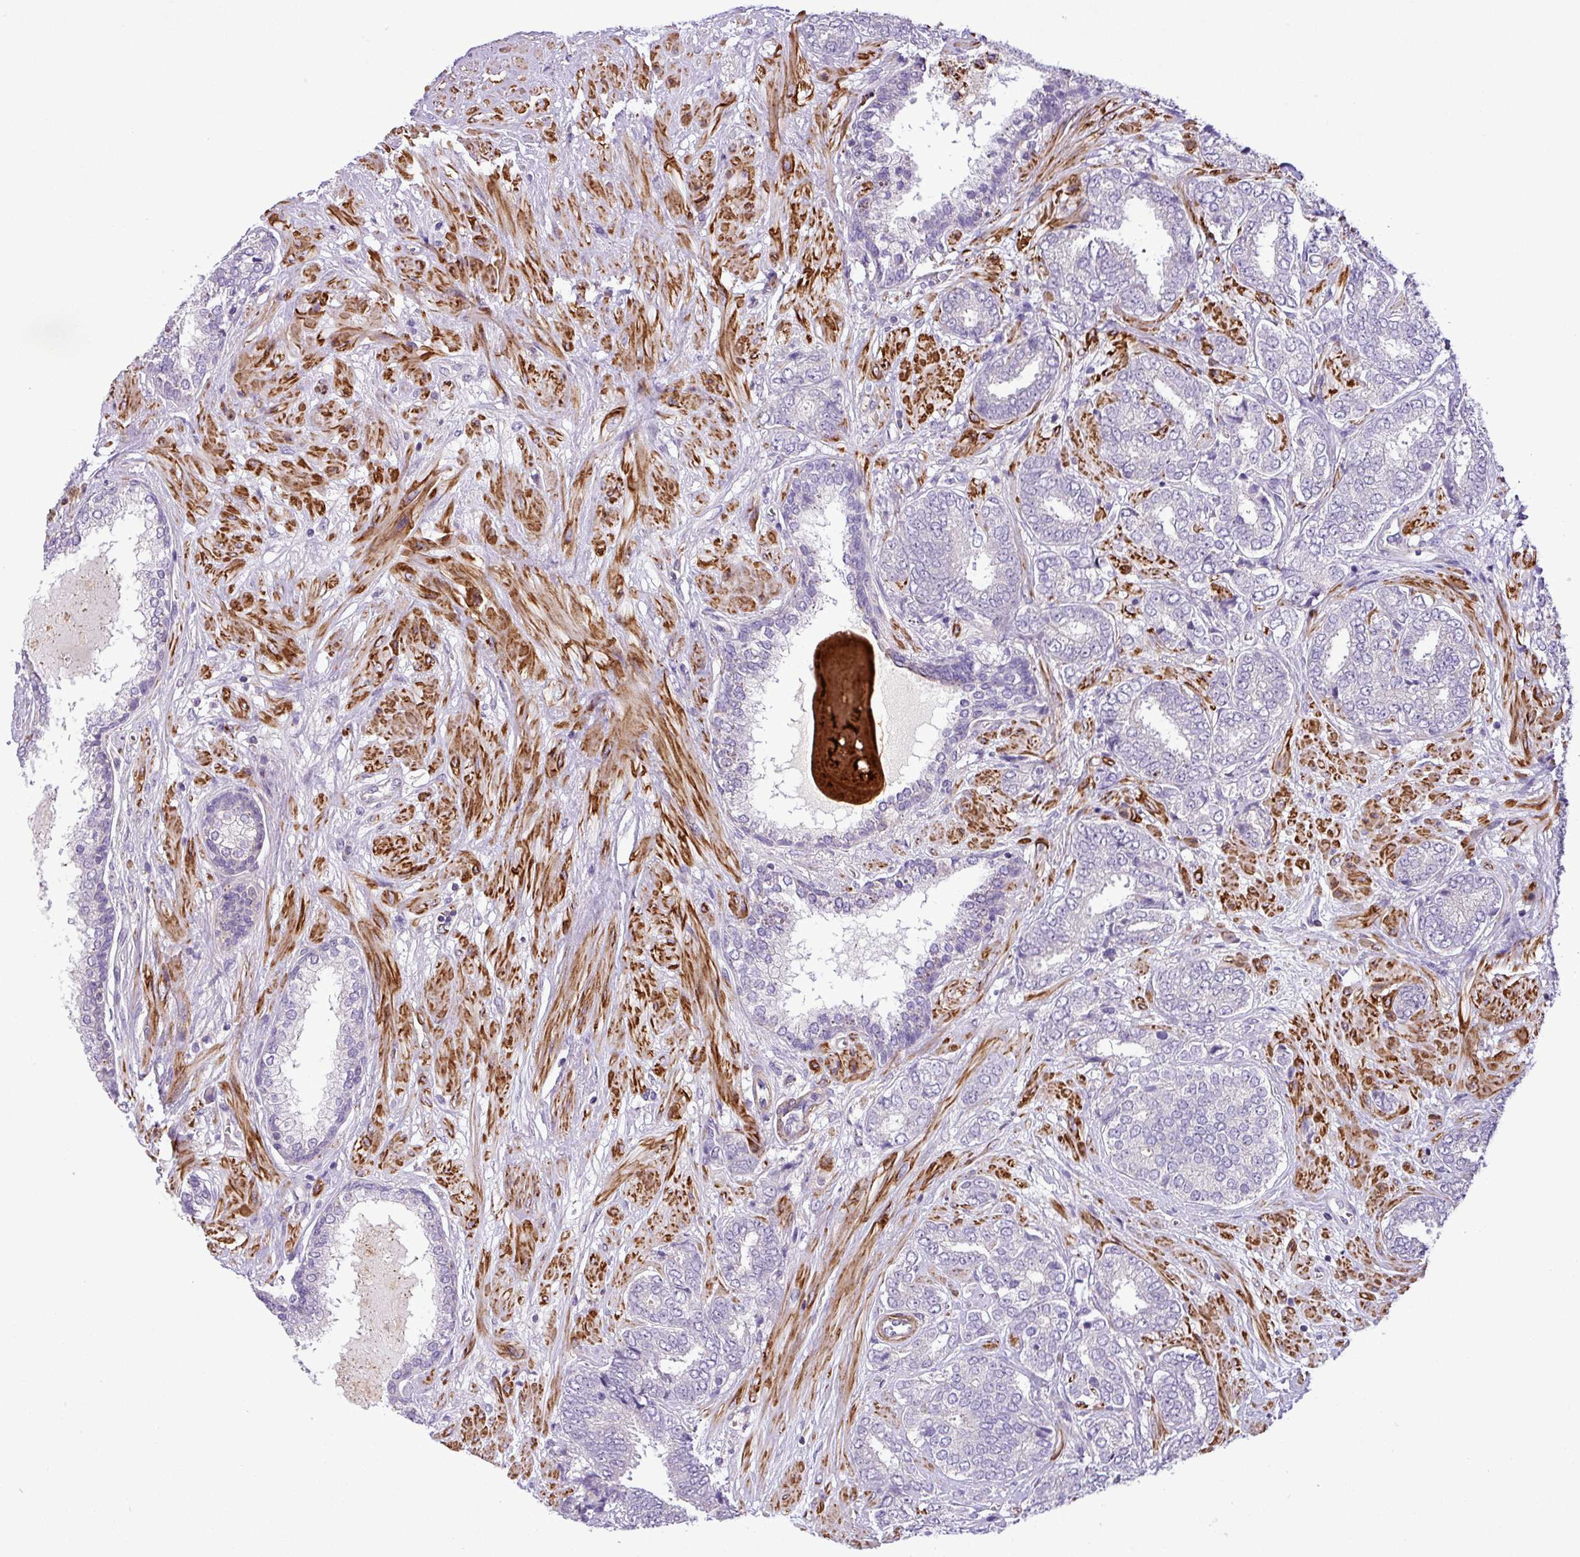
{"staining": {"intensity": "negative", "quantity": "none", "location": "none"}, "tissue": "prostate cancer", "cell_type": "Tumor cells", "image_type": "cancer", "snomed": [{"axis": "morphology", "description": "Adenocarcinoma, High grade"}, {"axis": "topography", "description": "Prostate"}], "caption": "This is an IHC histopathology image of human adenocarcinoma (high-grade) (prostate). There is no expression in tumor cells.", "gene": "NBEAL2", "patient": {"sex": "male", "age": 72}}